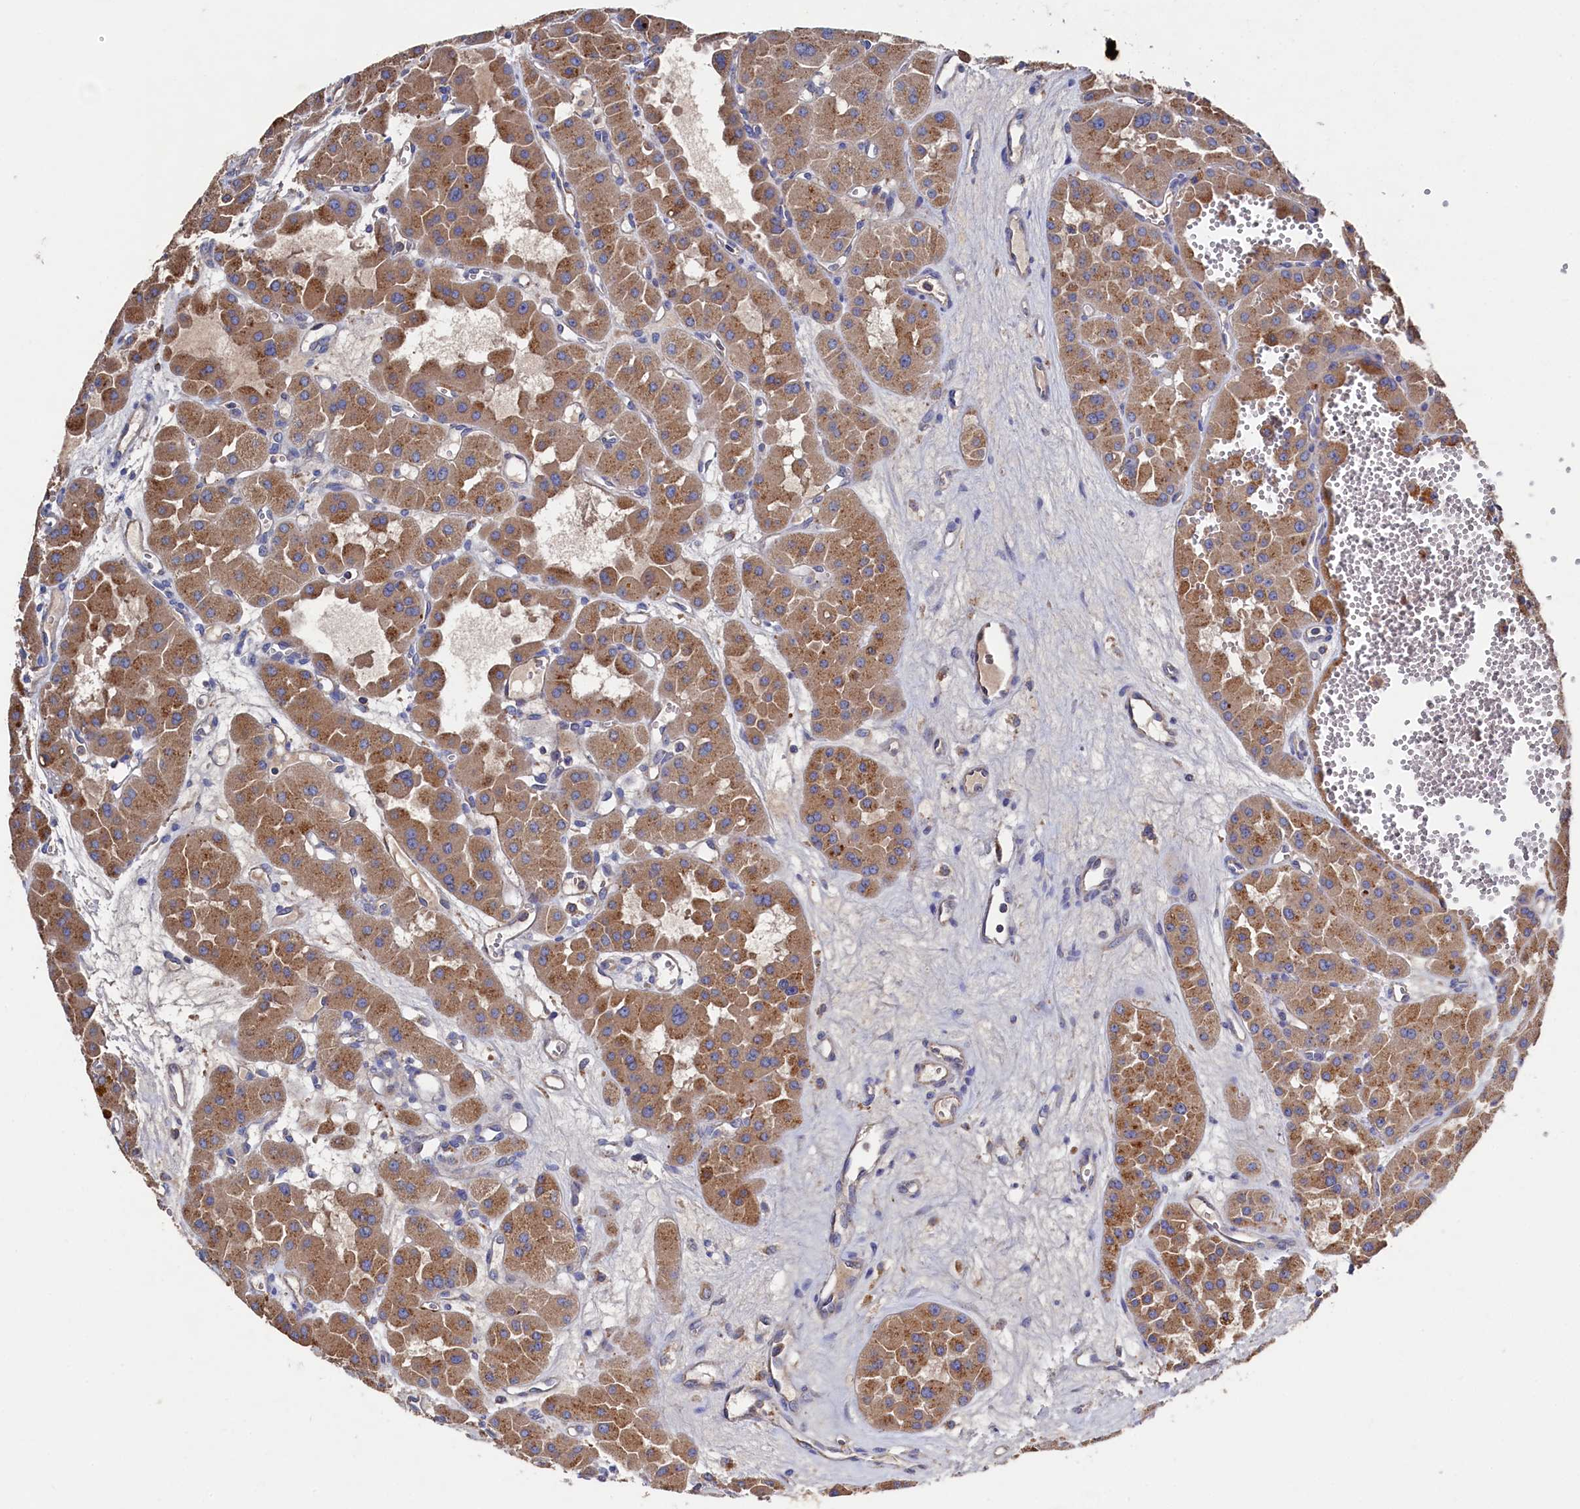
{"staining": {"intensity": "moderate", "quantity": ">75%", "location": "cytoplasmic/membranous"}, "tissue": "renal cancer", "cell_type": "Tumor cells", "image_type": "cancer", "snomed": [{"axis": "morphology", "description": "Carcinoma, NOS"}, {"axis": "topography", "description": "Kidney"}], "caption": "Brown immunohistochemical staining in carcinoma (renal) displays moderate cytoplasmic/membranous staining in approximately >75% of tumor cells. (brown staining indicates protein expression, while blue staining denotes nuclei).", "gene": "TK2", "patient": {"sex": "female", "age": 75}}